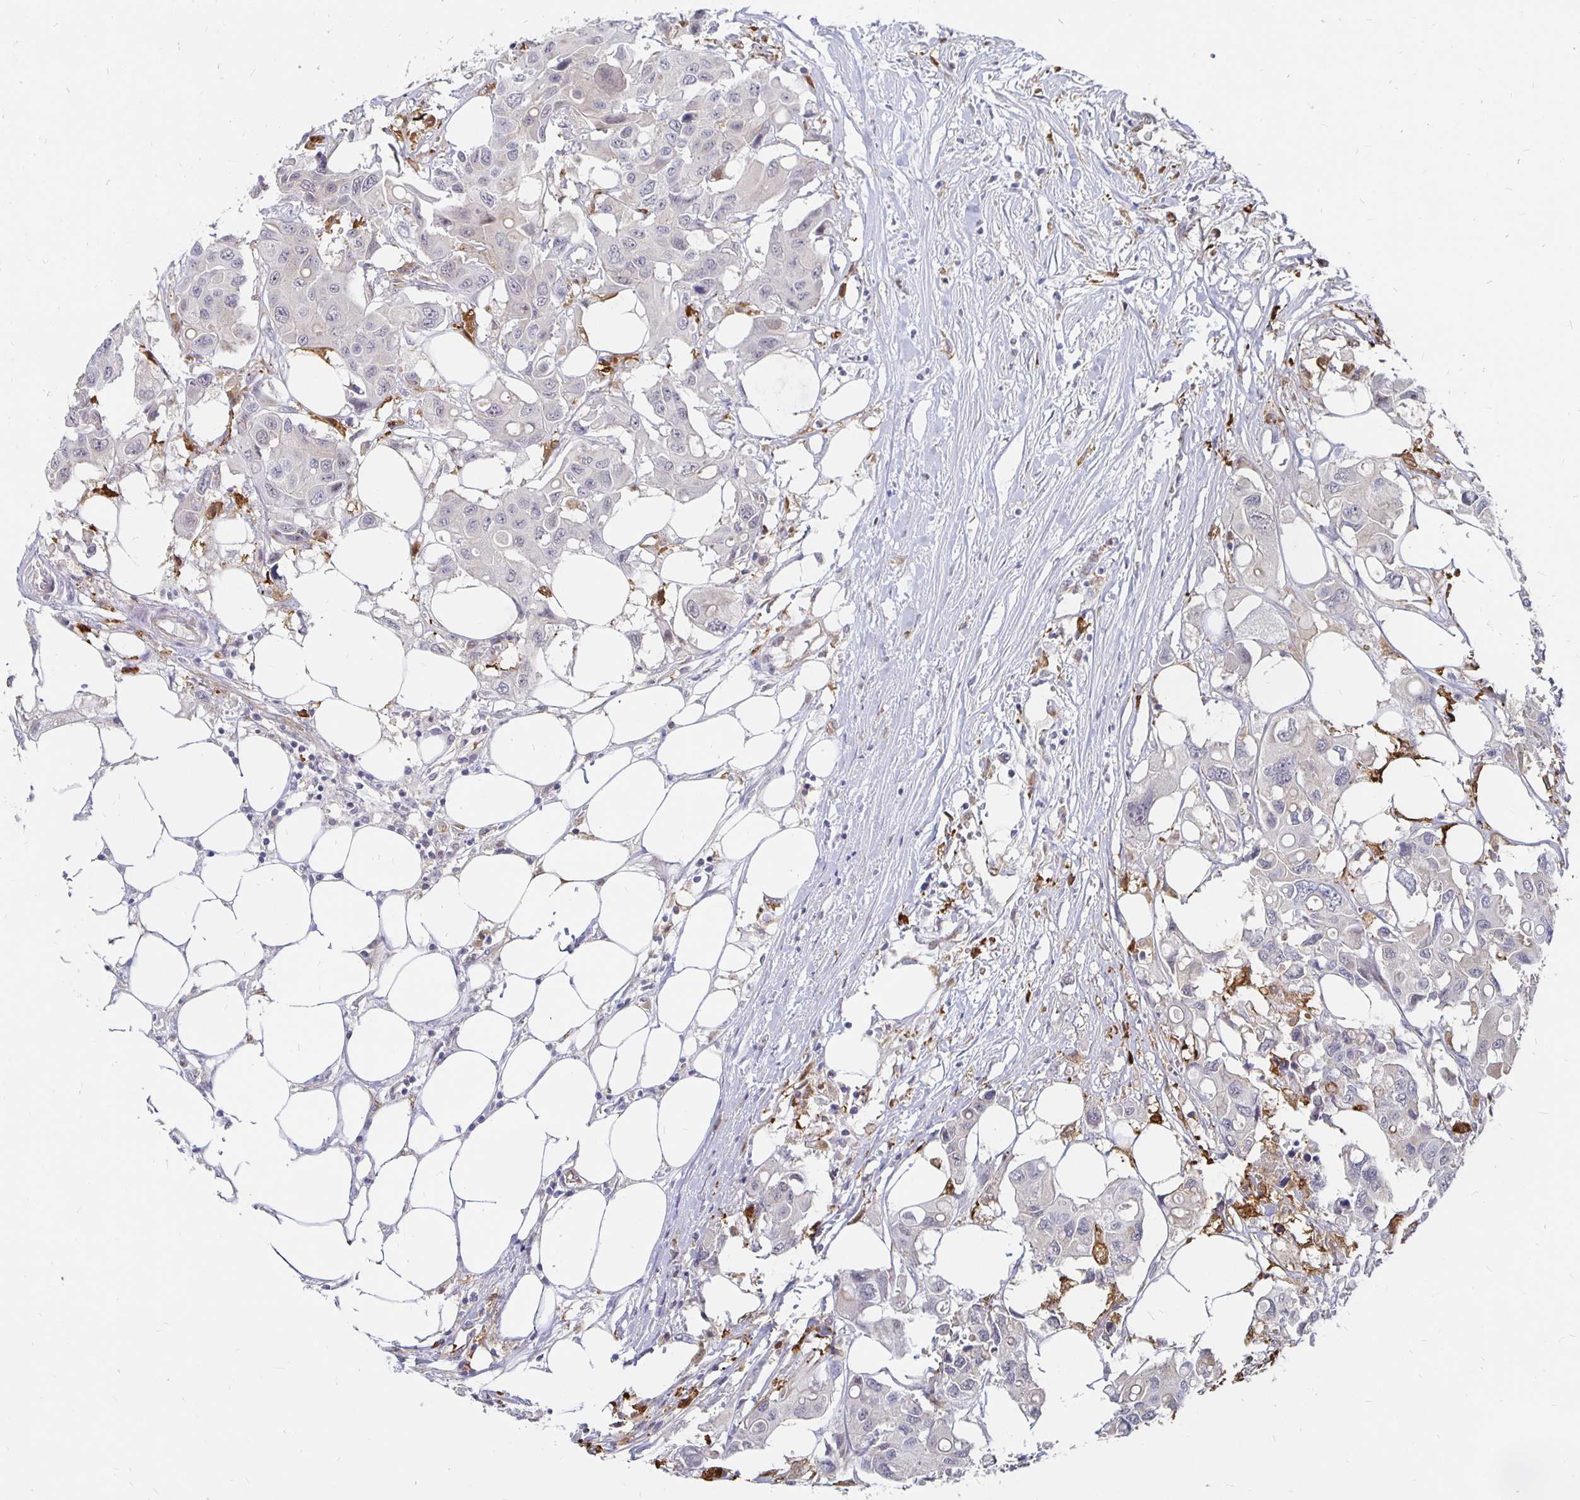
{"staining": {"intensity": "negative", "quantity": "none", "location": "none"}, "tissue": "colorectal cancer", "cell_type": "Tumor cells", "image_type": "cancer", "snomed": [{"axis": "morphology", "description": "Adenocarcinoma, NOS"}, {"axis": "topography", "description": "Colon"}], "caption": "This is an immunohistochemistry histopathology image of colorectal cancer (adenocarcinoma). There is no positivity in tumor cells.", "gene": "CCDC85A", "patient": {"sex": "male", "age": 77}}